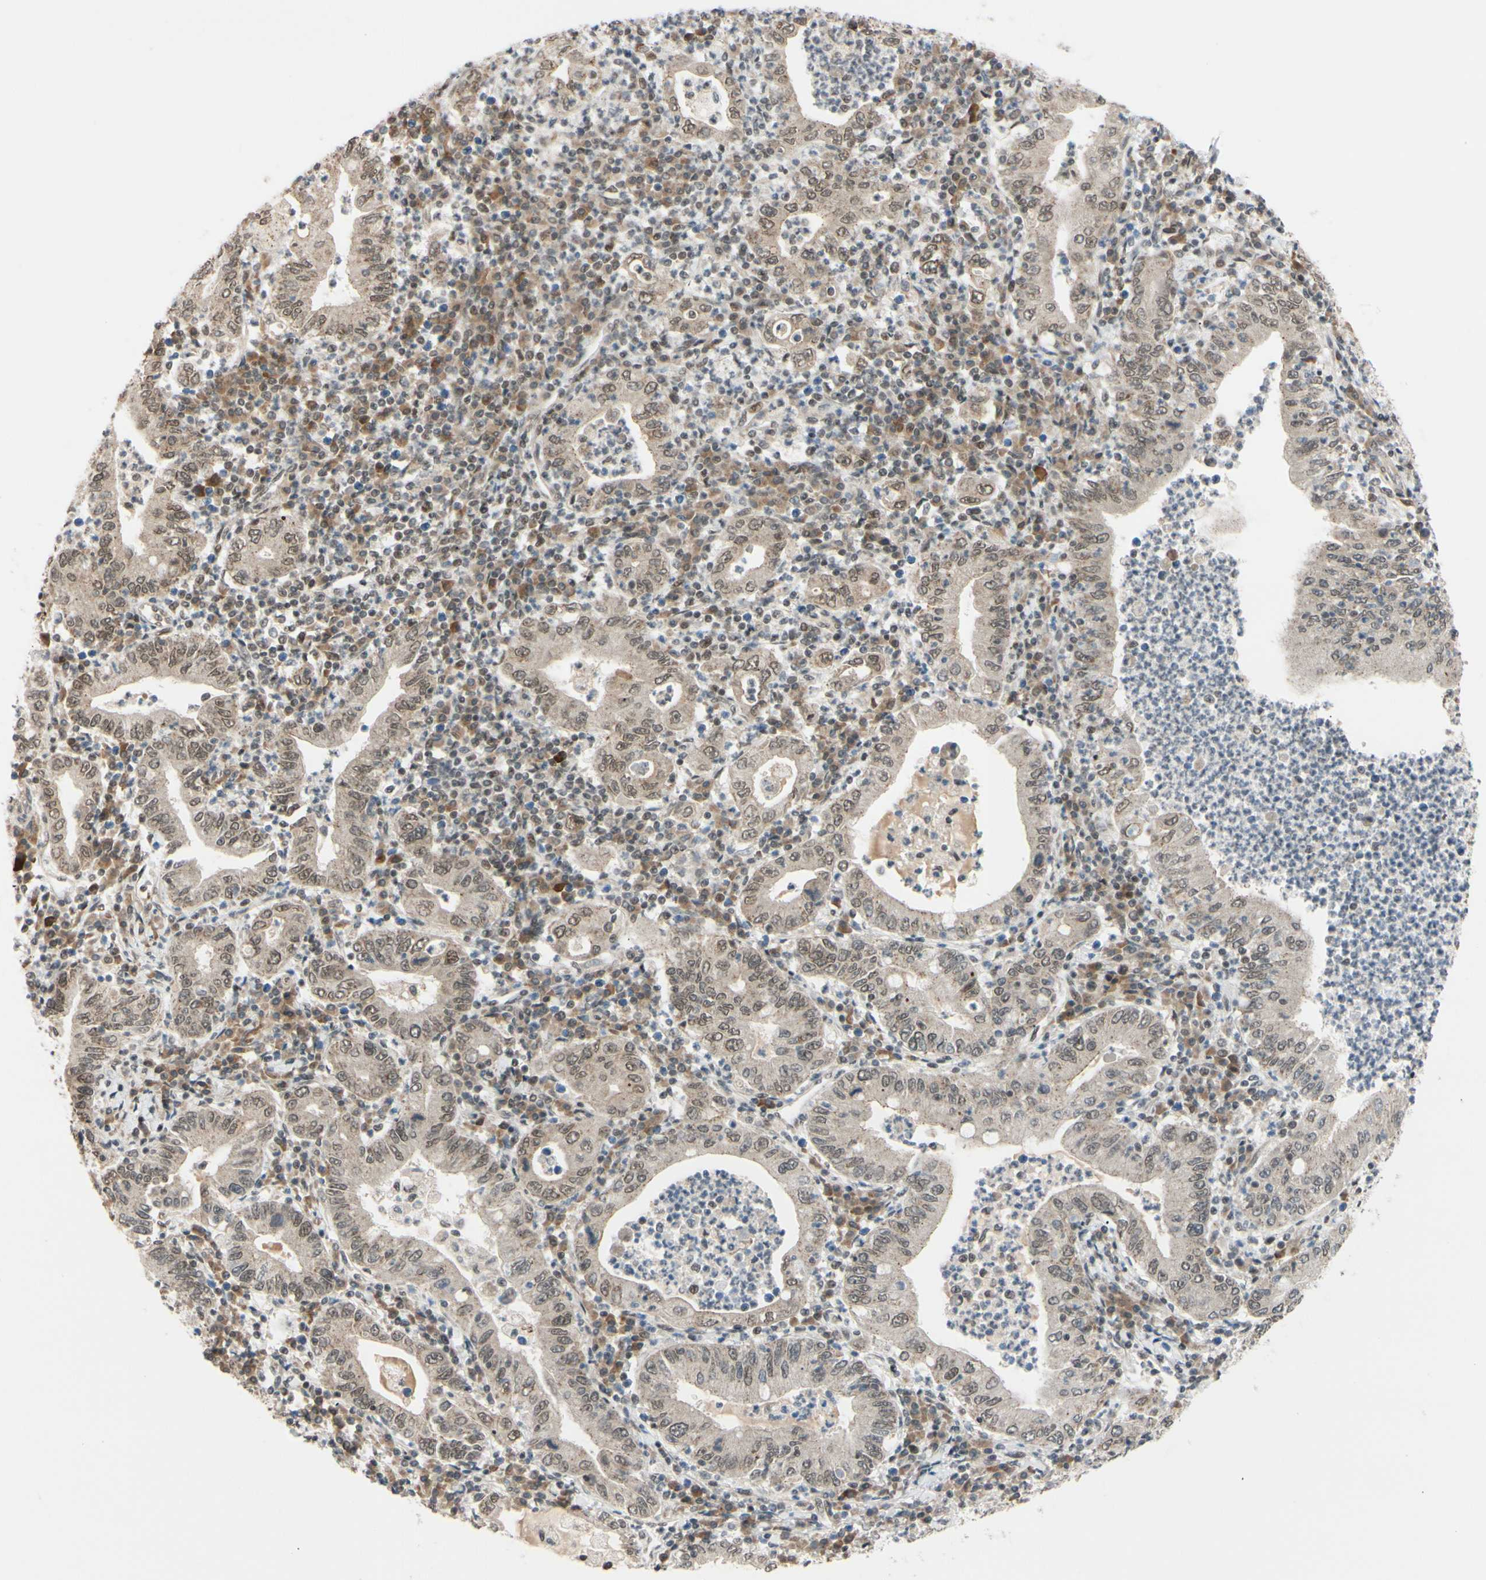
{"staining": {"intensity": "weak", "quantity": ">75%", "location": "cytoplasmic/membranous,nuclear"}, "tissue": "stomach cancer", "cell_type": "Tumor cells", "image_type": "cancer", "snomed": [{"axis": "morphology", "description": "Normal tissue, NOS"}, {"axis": "morphology", "description": "Adenocarcinoma, NOS"}, {"axis": "topography", "description": "Esophagus"}, {"axis": "topography", "description": "Stomach, upper"}, {"axis": "topography", "description": "Peripheral nerve tissue"}], "caption": "Adenocarcinoma (stomach) stained for a protein (brown) exhibits weak cytoplasmic/membranous and nuclear positive positivity in approximately >75% of tumor cells.", "gene": "BRMS1", "patient": {"sex": "male", "age": 62}}